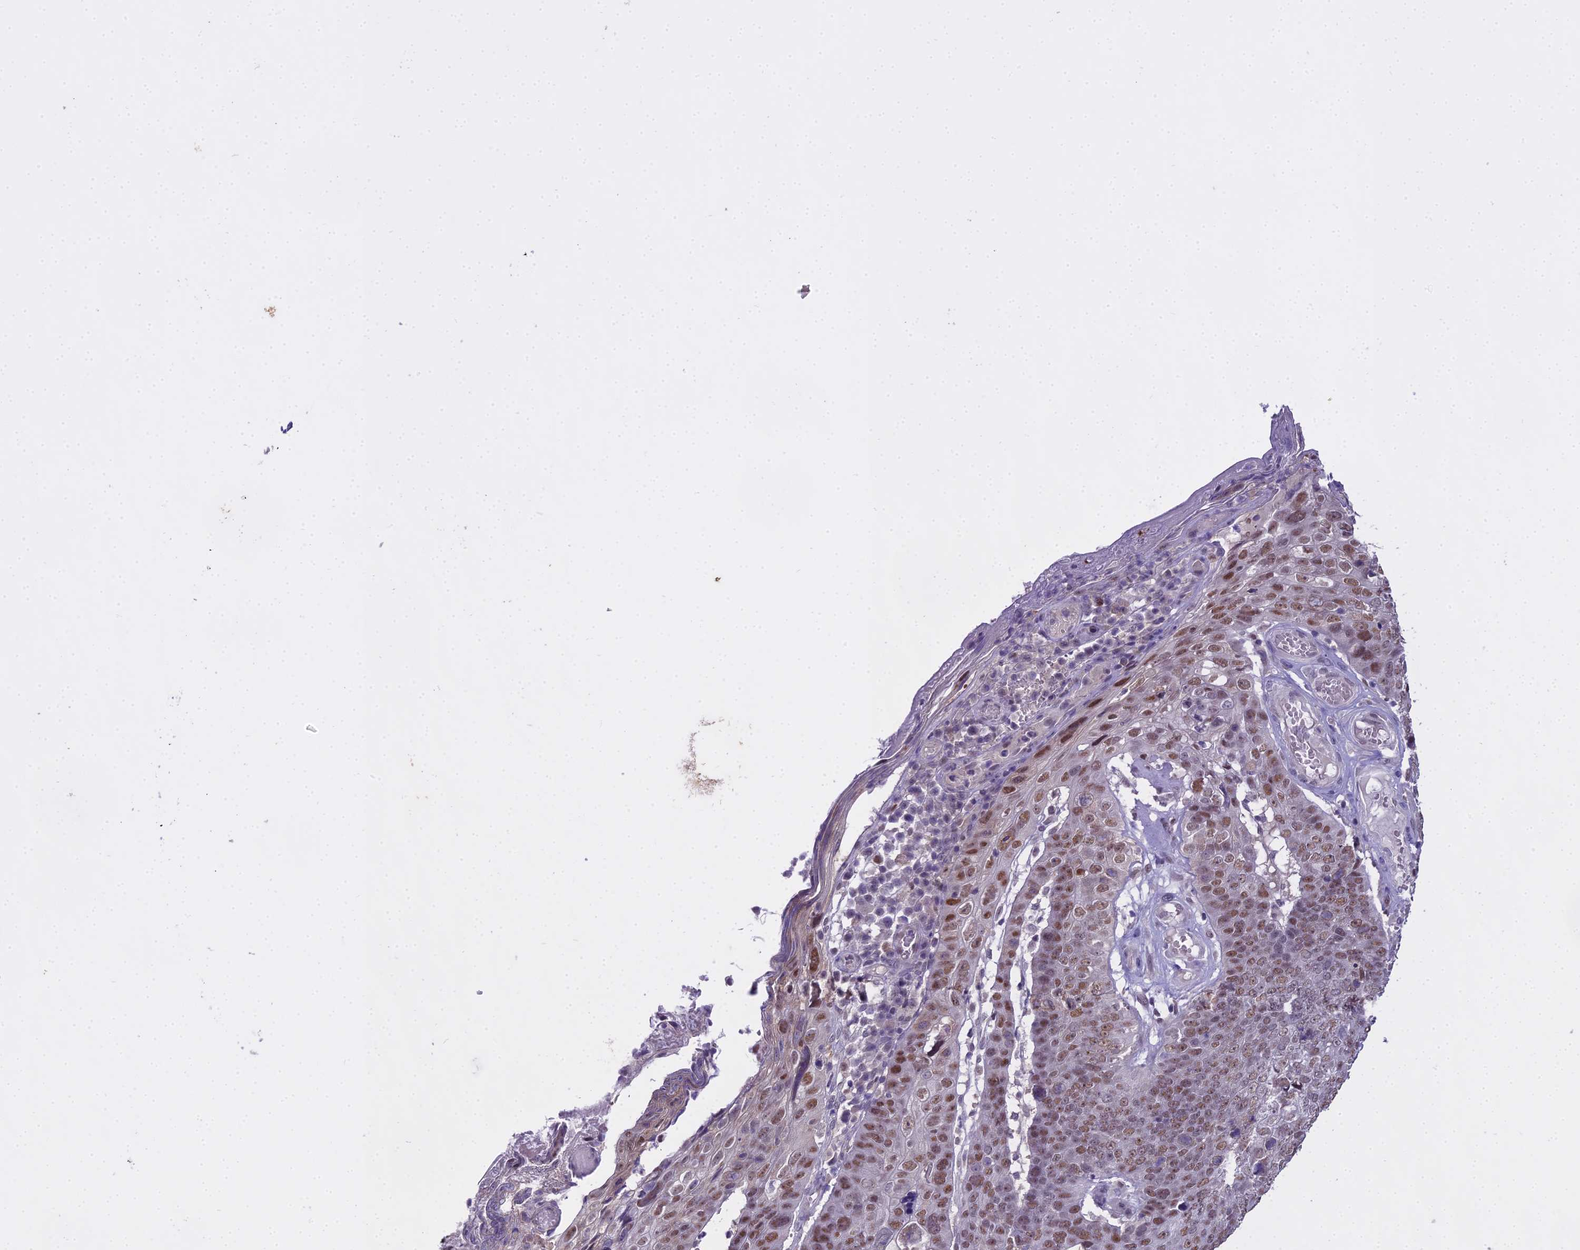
{"staining": {"intensity": "moderate", "quantity": ">75%", "location": "nuclear"}, "tissue": "skin cancer", "cell_type": "Tumor cells", "image_type": "cancer", "snomed": [{"axis": "morphology", "description": "Squamous cell carcinoma, NOS"}, {"axis": "topography", "description": "Skin"}], "caption": "Approximately >75% of tumor cells in skin cancer demonstrate moderate nuclear protein staining as visualized by brown immunohistochemical staining.", "gene": "MAT2A", "patient": {"sex": "male", "age": 71}}